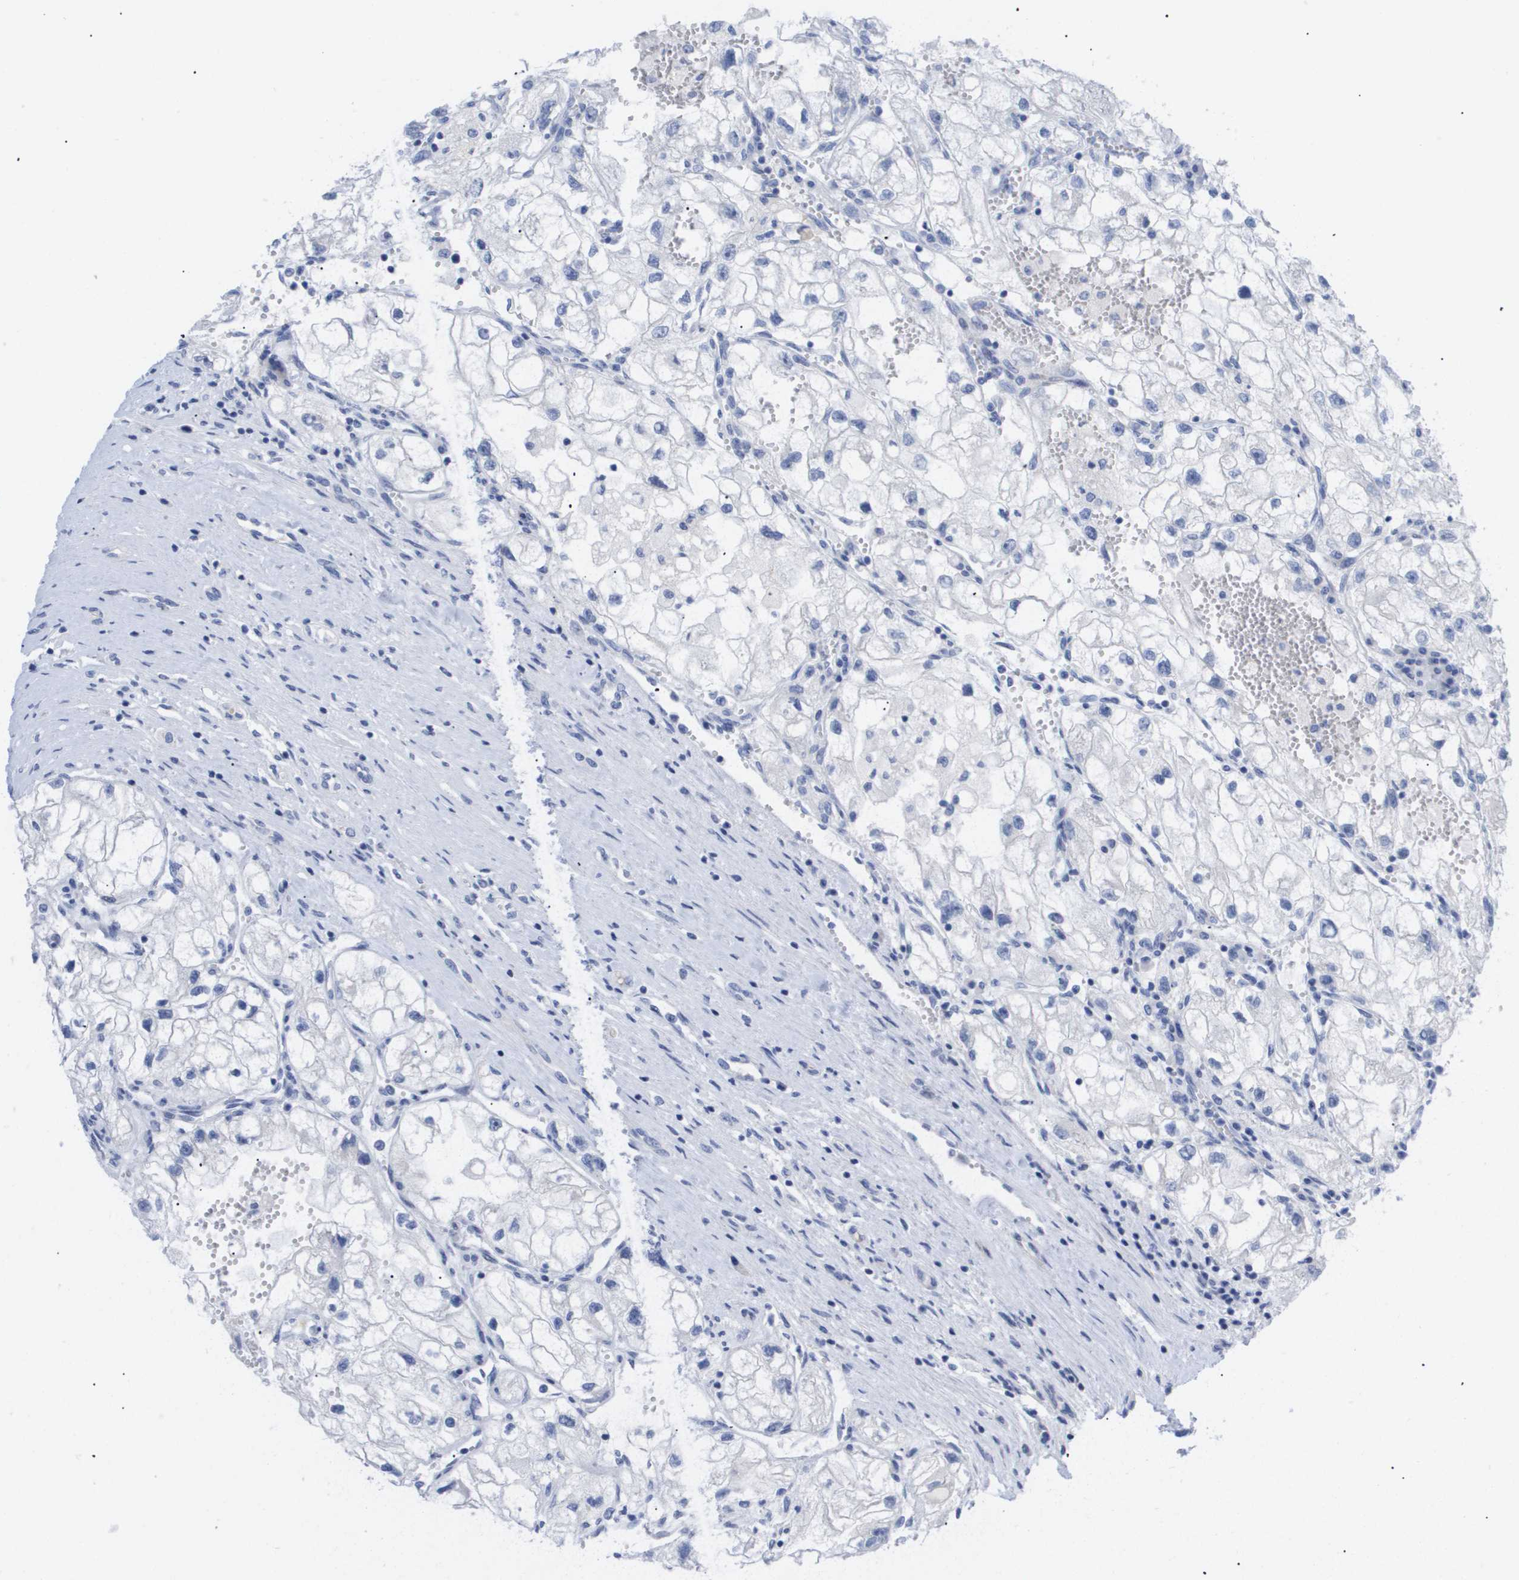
{"staining": {"intensity": "negative", "quantity": "none", "location": "none"}, "tissue": "renal cancer", "cell_type": "Tumor cells", "image_type": "cancer", "snomed": [{"axis": "morphology", "description": "Adenocarcinoma, NOS"}, {"axis": "topography", "description": "Kidney"}], "caption": "Human renal cancer stained for a protein using immunohistochemistry (IHC) shows no expression in tumor cells.", "gene": "CAV3", "patient": {"sex": "female", "age": 70}}